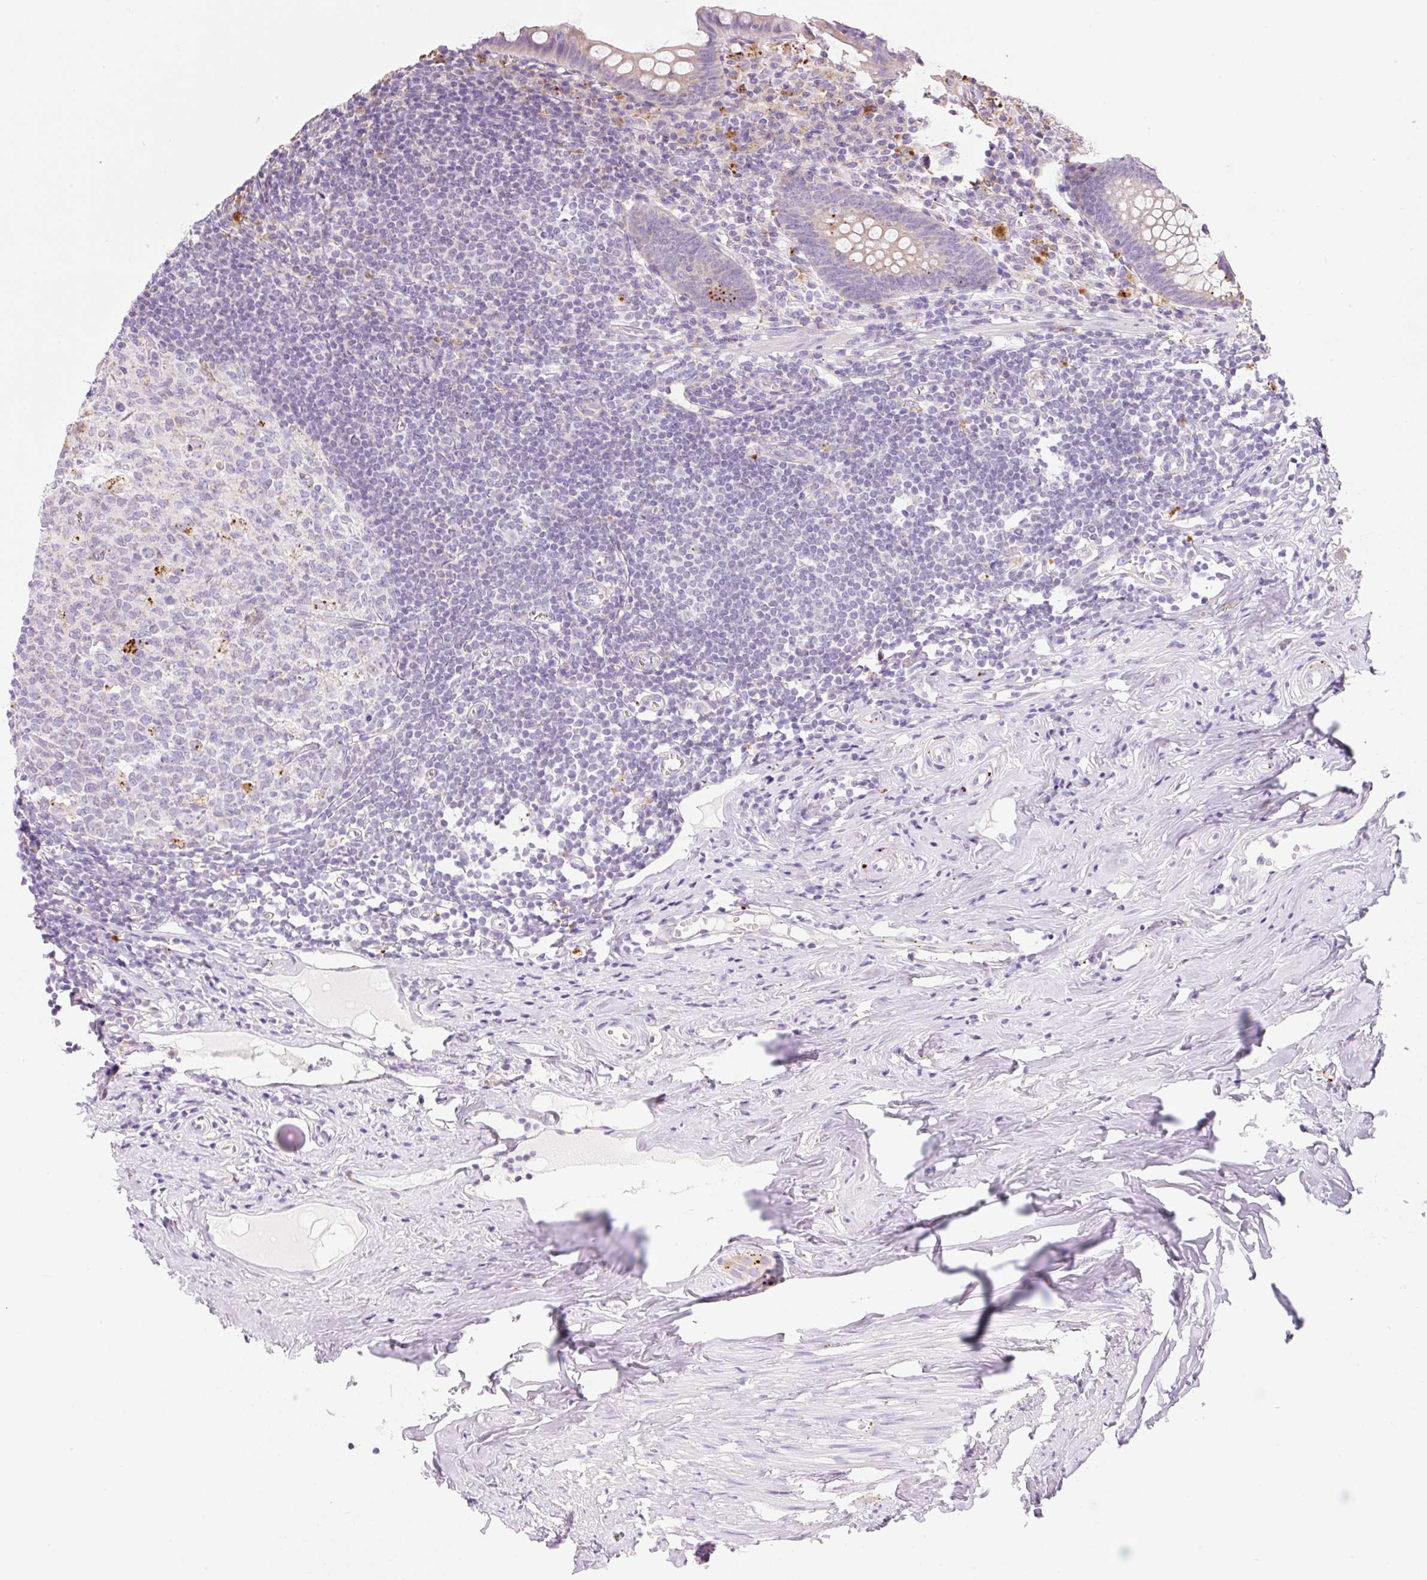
{"staining": {"intensity": "moderate", "quantity": "<25%", "location": "cytoplasmic/membranous"}, "tissue": "appendix", "cell_type": "Glandular cells", "image_type": "normal", "snomed": [{"axis": "morphology", "description": "Normal tissue, NOS"}, {"axis": "topography", "description": "Appendix"}], "caption": "Immunohistochemical staining of unremarkable appendix displays moderate cytoplasmic/membranous protein expression in about <25% of glandular cells.", "gene": "CLEC3A", "patient": {"sex": "female", "age": 51}}